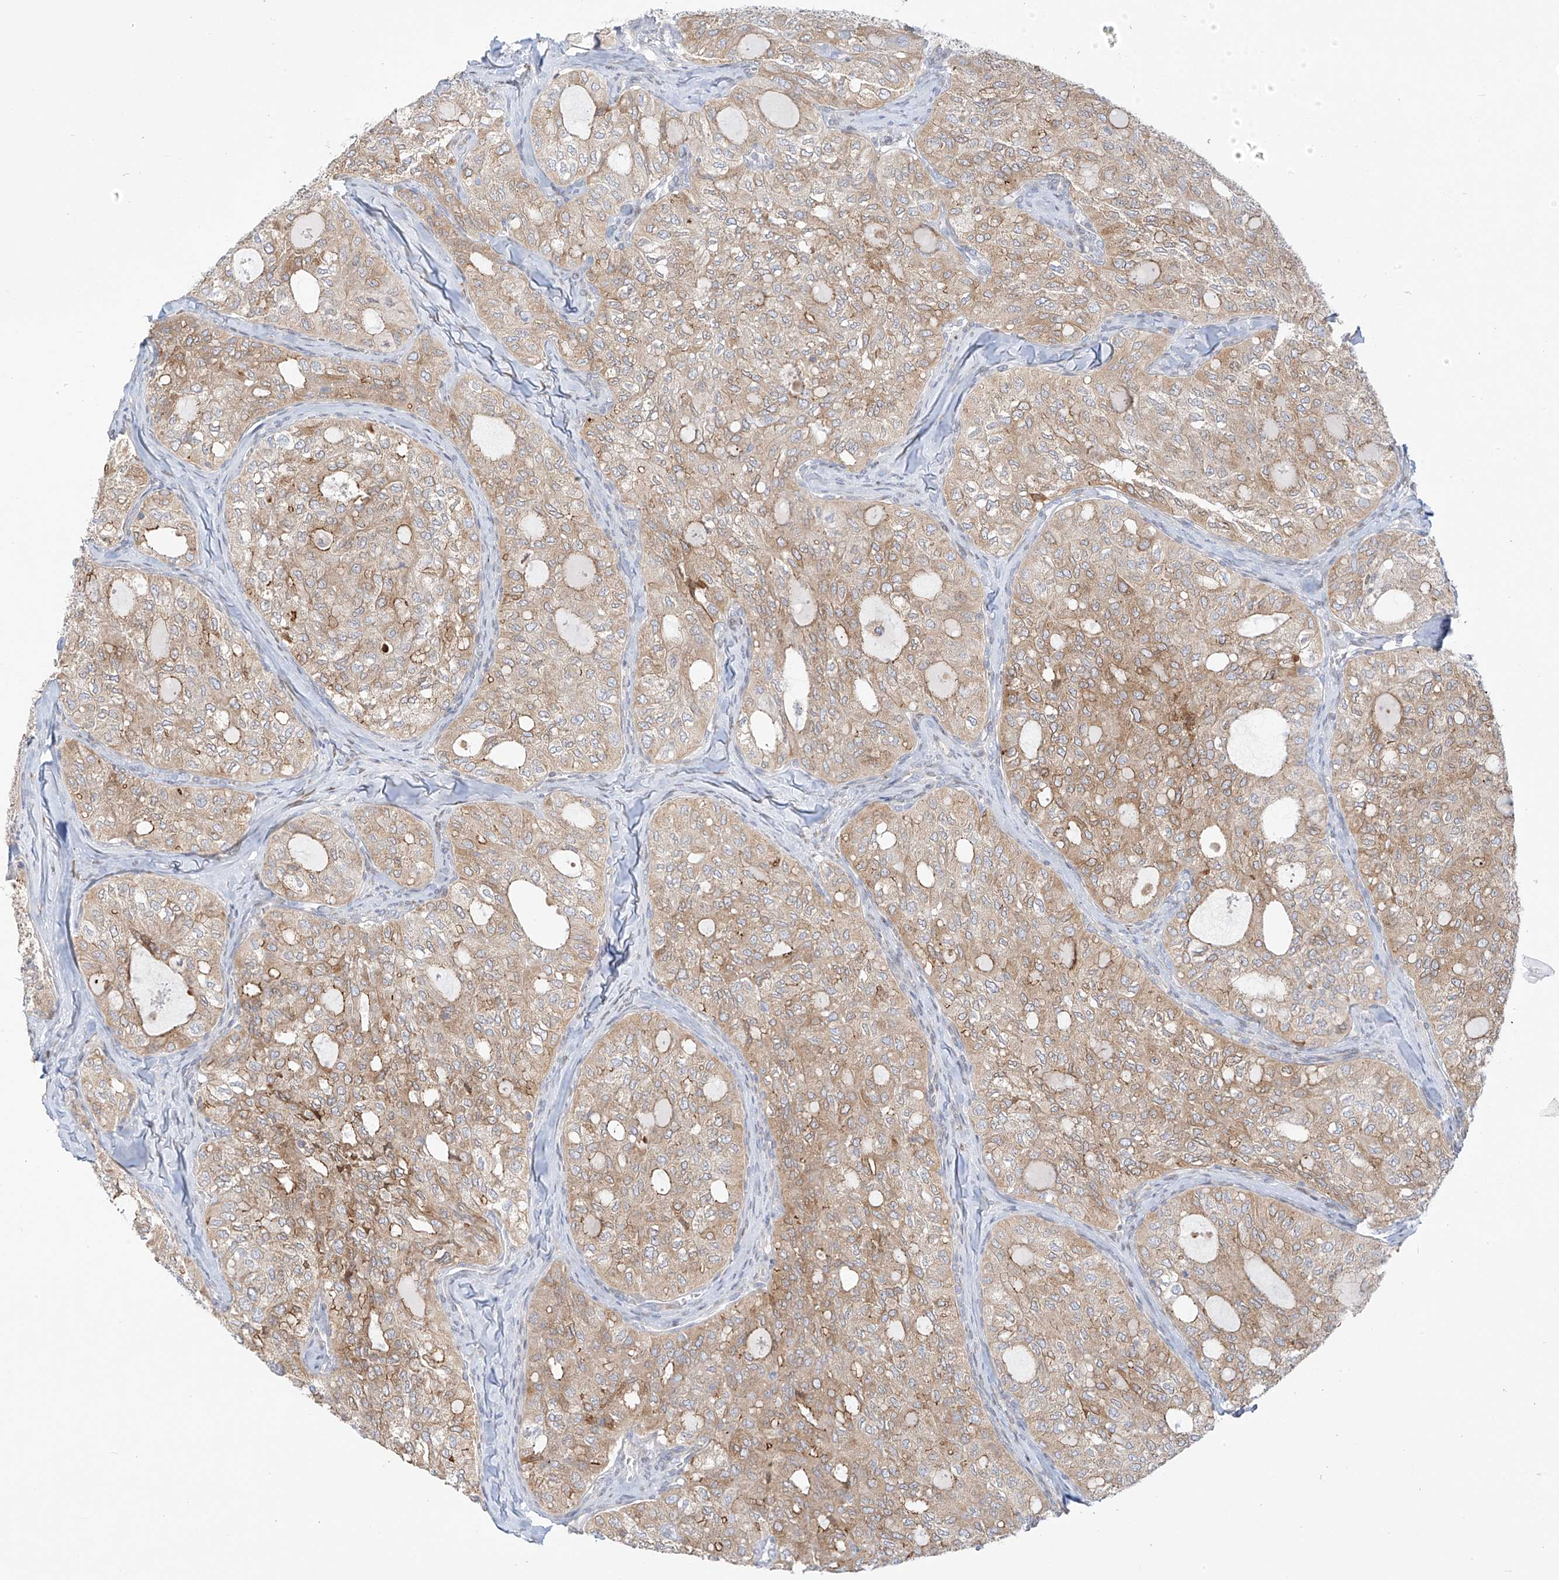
{"staining": {"intensity": "moderate", "quantity": ">75%", "location": "cytoplasmic/membranous"}, "tissue": "thyroid cancer", "cell_type": "Tumor cells", "image_type": "cancer", "snomed": [{"axis": "morphology", "description": "Follicular adenoma carcinoma, NOS"}, {"axis": "topography", "description": "Thyroid gland"}], "caption": "The image shows staining of thyroid follicular adenoma carcinoma, revealing moderate cytoplasmic/membranous protein staining (brown color) within tumor cells. The staining was performed using DAB to visualize the protein expression in brown, while the nuclei were stained in blue with hematoxylin (Magnification: 20x).", "gene": "PCYOX1", "patient": {"sex": "male", "age": 75}}